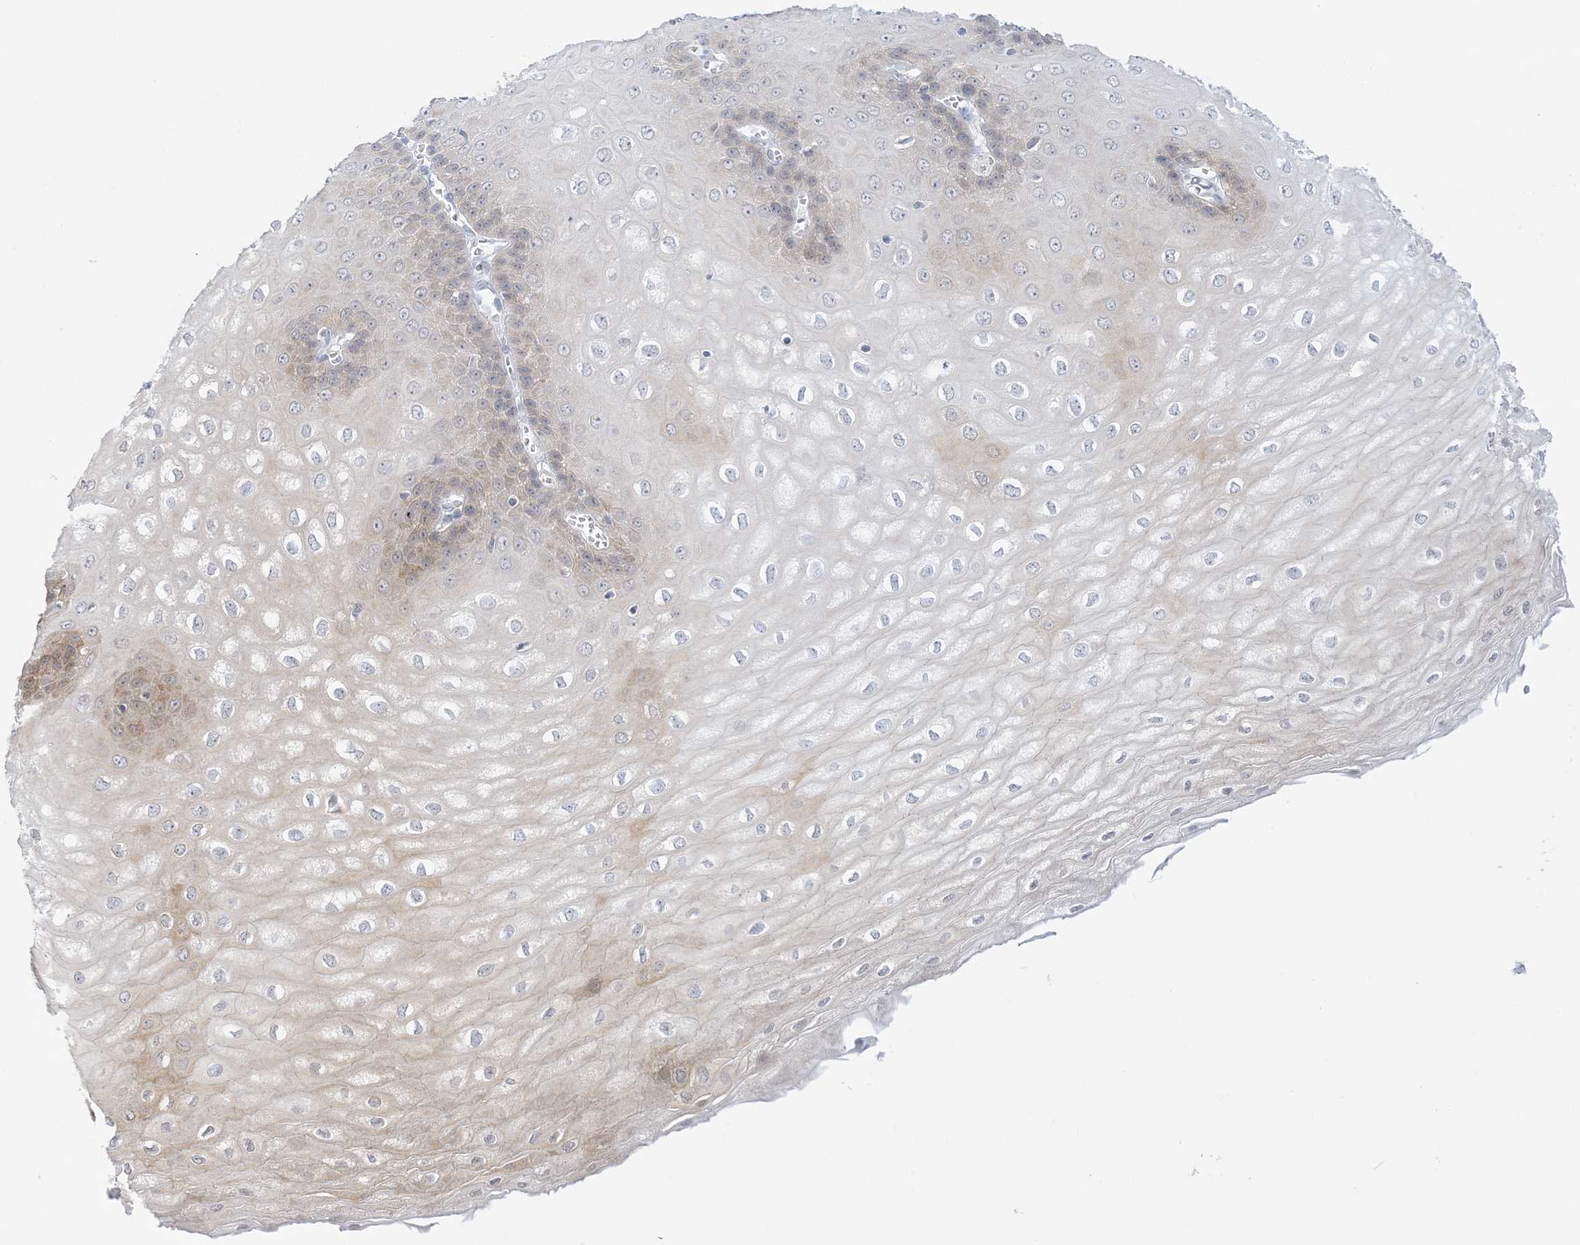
{"staining": {"intensity": "moderate", "quantity": "25%-75%", "location": "cytoplasmic/membranous"}, "tissue": "esophagus", "cell_type": "Squamous epithelial cells", "image_type": "normal", "snomed": [{"axis": "morphology", "description": "Normal tissue, NOS"}, {"axis": "topography", "description": "Esophagus"}], "caption": "Brown immunohistochemical staining in unremarkable human esophagus exhibits moderate cytoplasmic/membranous expression in approximately 25%-75% of squamous epithelial cells.", "gene": "THADA", "patient": {"sex": "male", "age": 60}}